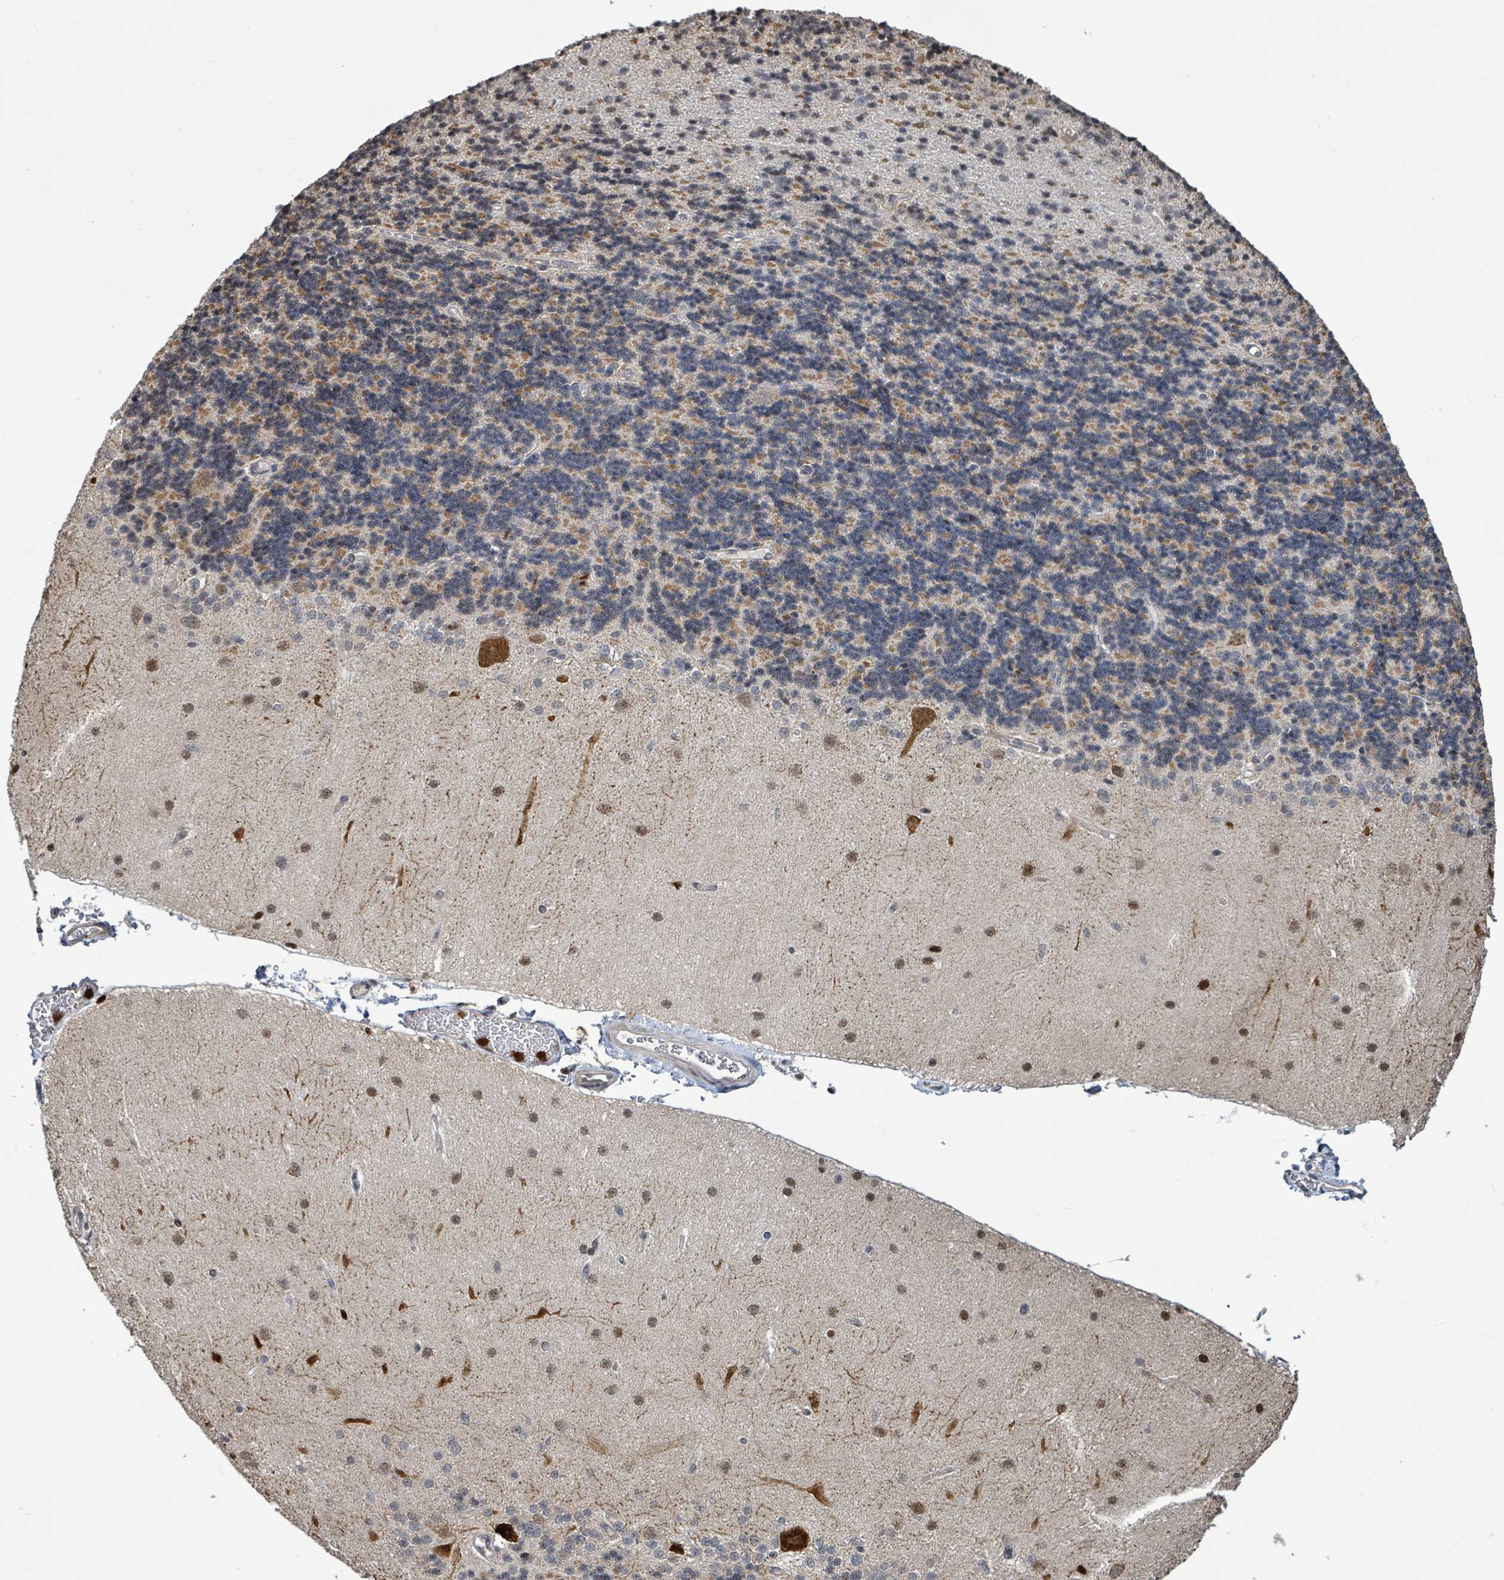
{"staining": {"intensity": "strong", "quantity": "25%-75%", "location": "cytoplasmic/membranous"}, "tissue": "cerebellum", "cell_type": "Cells in granular layer", "image_type": "normal", "snomed": [{"axis": "morphology", "description": "Normal tissue, NOS"}, {"axis": "topography", "description": "Cerebellum"}], "caption": "Immunohistochemistry (IHC) histopathology image of normal human cerebellum stained for a protein (brown), which demonstrates high levels of strong cytoplasmic/membranous expression in approximately 25%-75% of cells in granular layer.", "gene": "COQ6", "patient": {"sex": "female", "age": 29}}